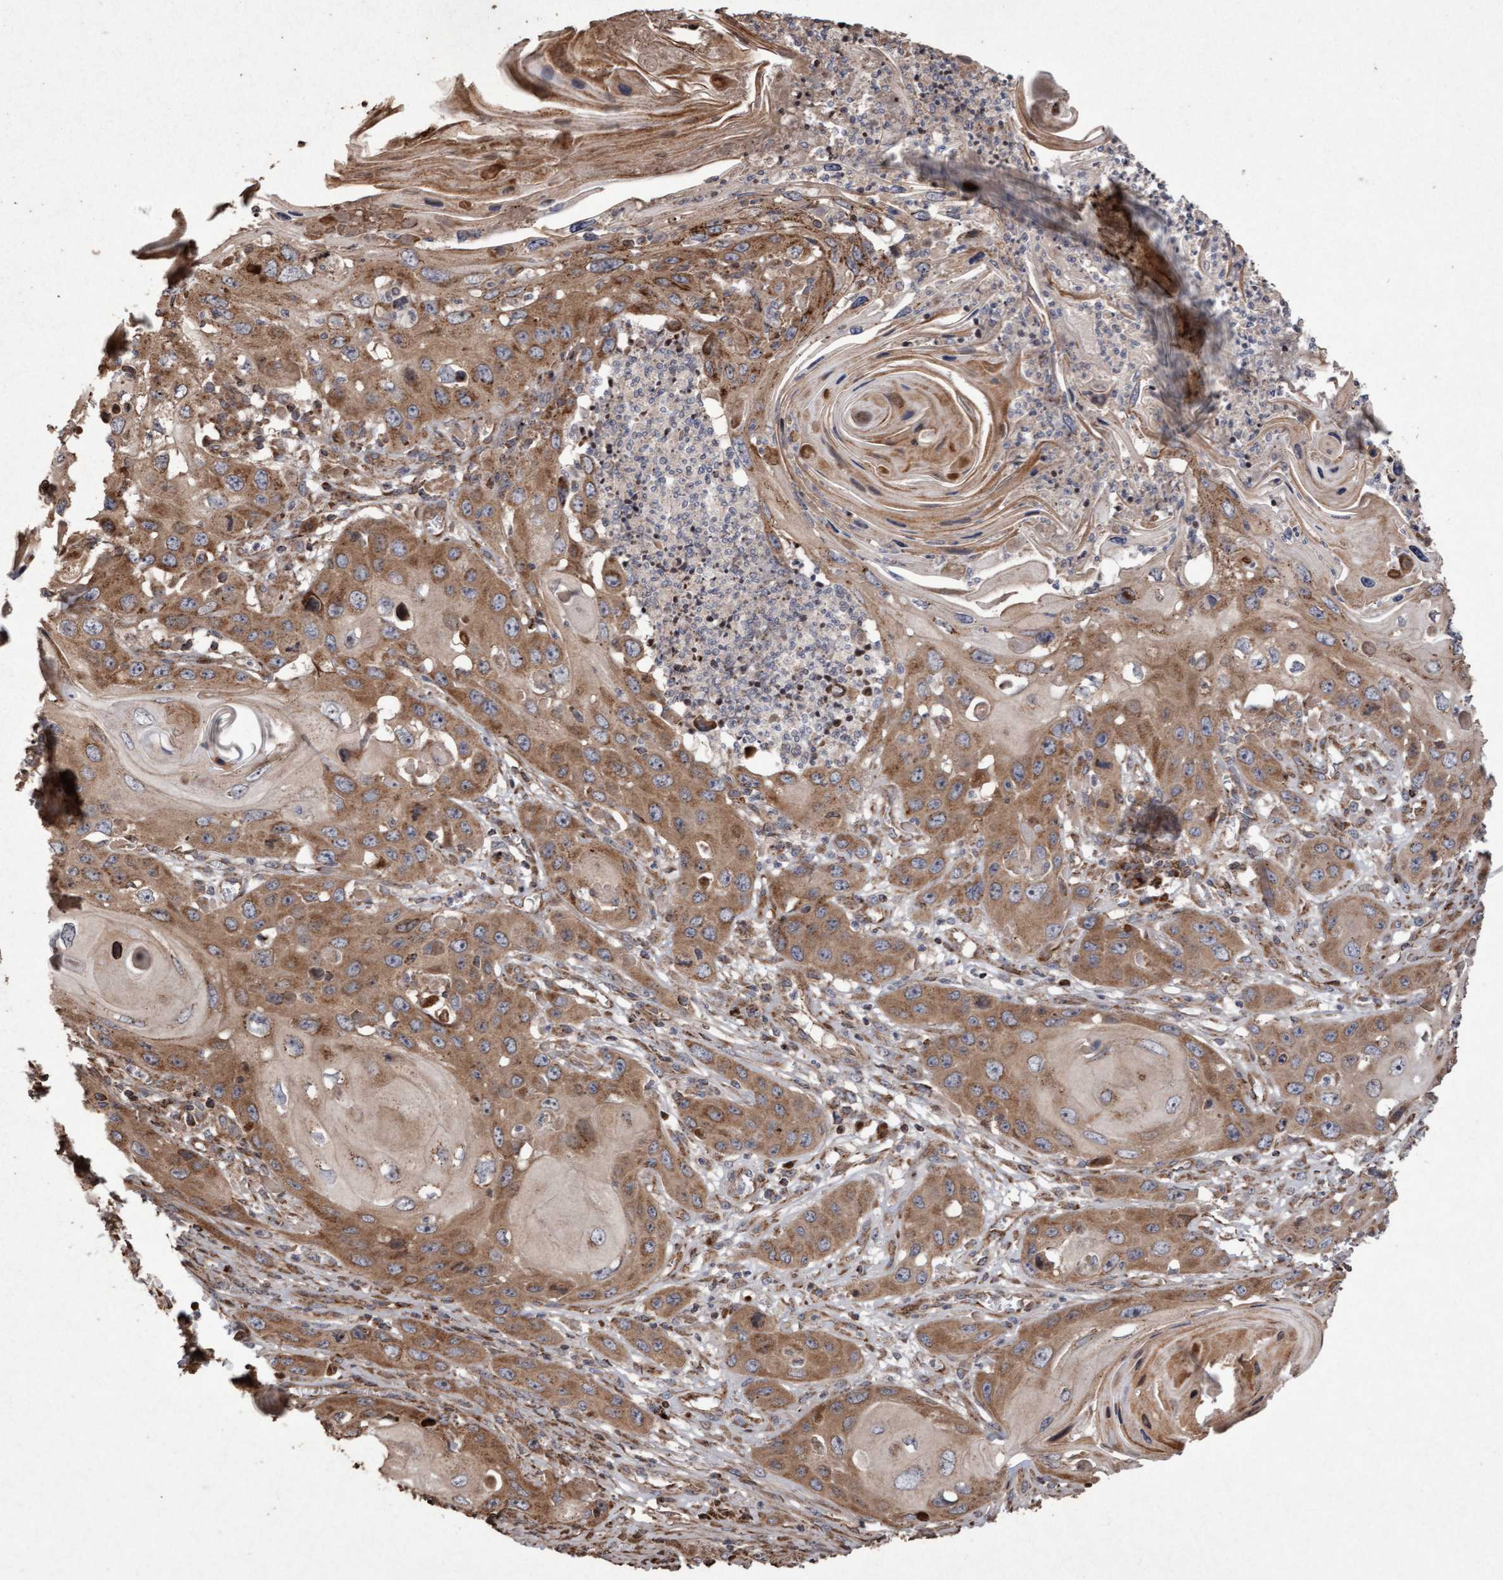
{"staining": {"intensity": "moderate", "quantity": ">75%", "location": "cytoplasmic/membranous"}, "tissue": "skin cancer", "cell_type": "Tumor cells", "image_type": "cancer", "snomed": [{"axis": "morphology", "description": "Squamous cell carcinoma, NOS"}, {"axis": "topography", "description": "Skin"}], "caption": "IHC staining of skin cancer (squamous cell carcinoma), which shows medium levels of moderate cytoplasmic/membranous positivity in approximately >75% of tumor cells indicating moderate cytoplasmic/membranous protein positivity. The staining was performed using DAB (brown) for protein detection and nuclei were counterstained in hematoxylin (blue).", "gene": "OSBP2", "patient": {"sex": "male", "age": 55}}